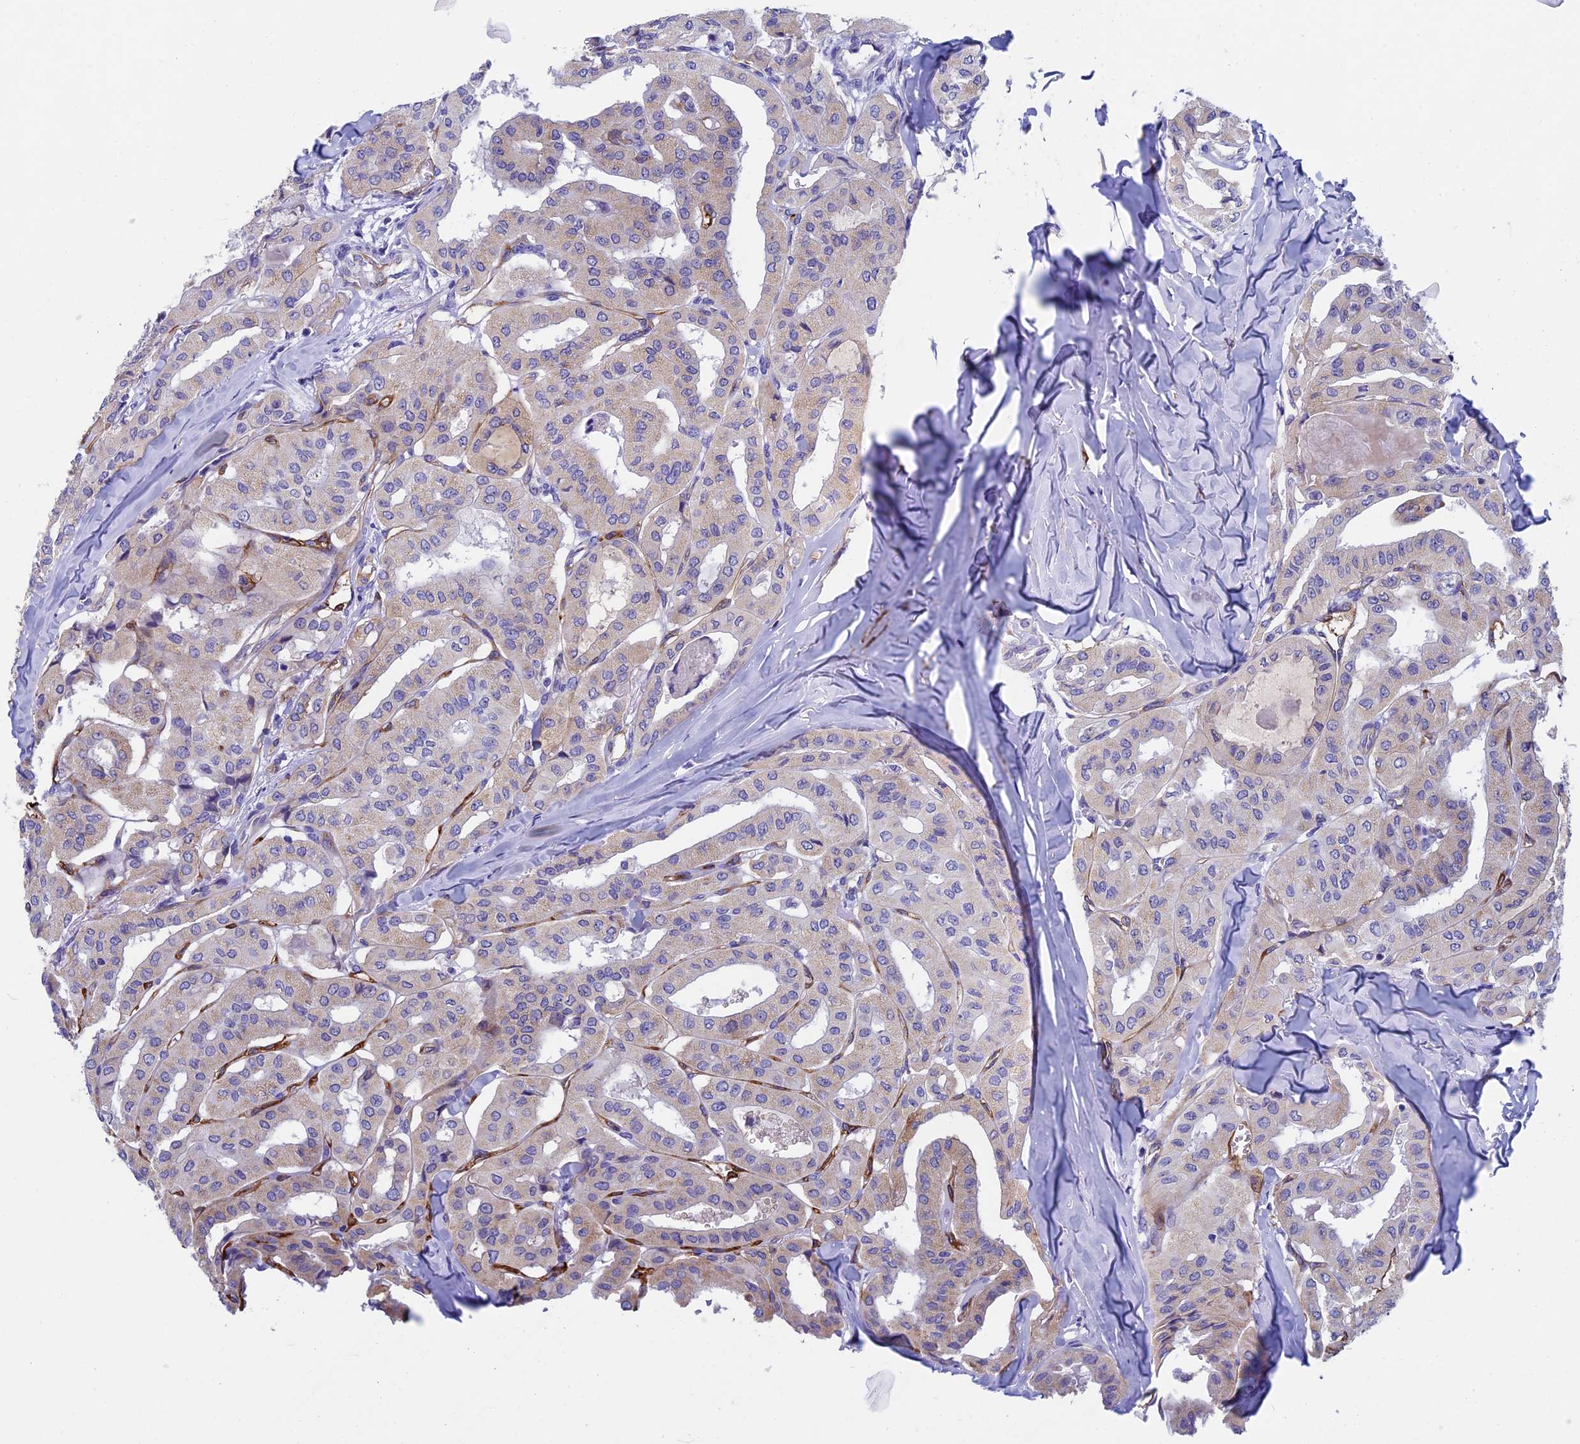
{"staining": {"intensity": "weak", "quantity": "<25%", "location": "cytoplasmic/membranous"}, "tissue": "thyroid cancer", "cell_type": "Tumor cells", "image_type": "cancer", "snomed": [{"axis": "morphology", "description": "Papillary adenocarcinoma, NOS"}, {"axis": "topography", "description": "Thyroid gland"}], "caption": "Immunohistochemistry micrograph of papillary adenocarcinoma (thyroid) stained for a protein (brown), which reveals no staining in tumor cells. (DAB (3,3'-diaminobenzidine) immunohistochemistry (IHC), high magnification).", "gene": "INSYN1", "patient": {"sex": "female", "age": 59}}